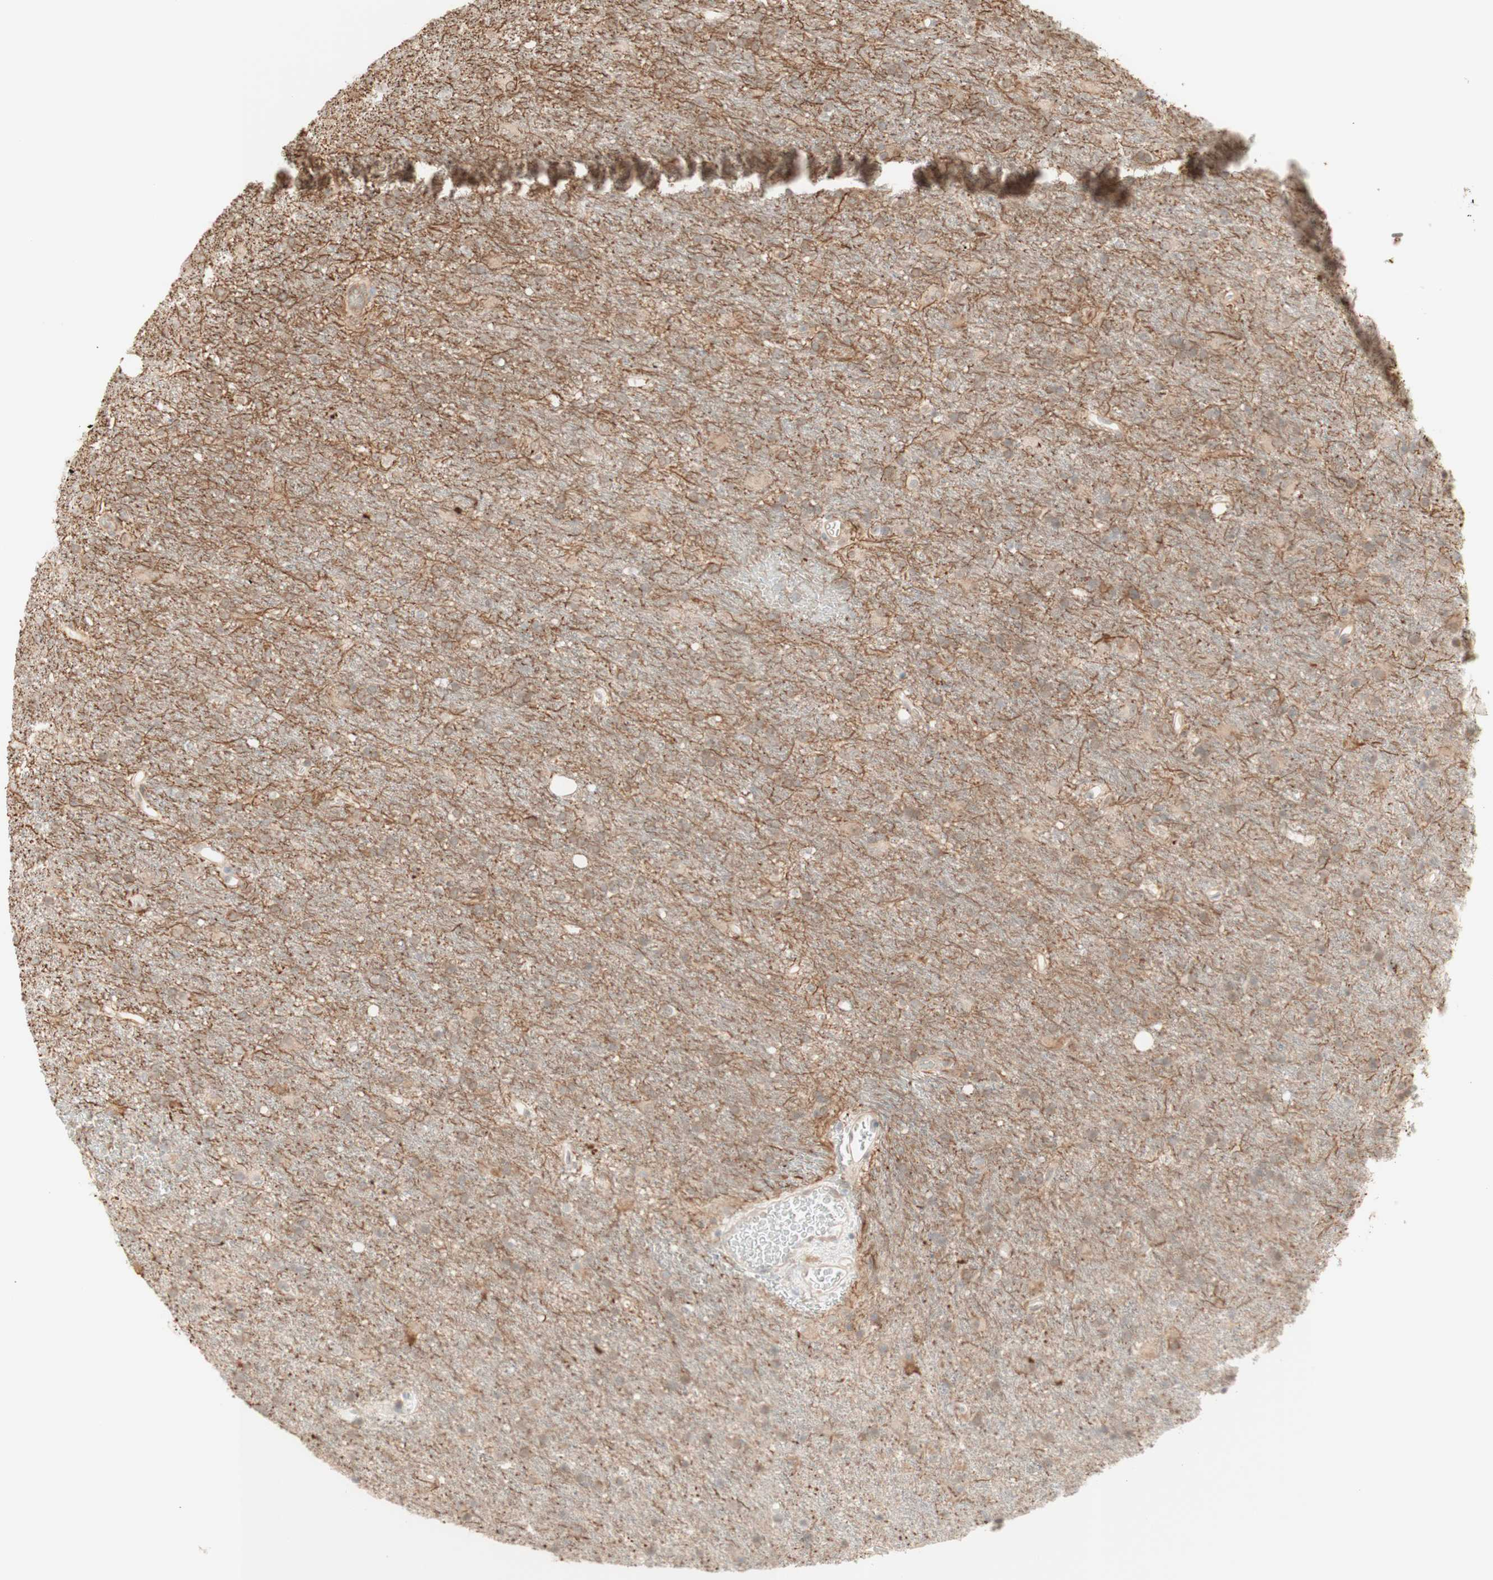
{"staining": {"intensity": "negative", "quantity": "none", "location": "none"}, "tissue": "glioma", "cell_type": "Tumor cells", "image_type": "cancer", "snomed": [{"axis": "morphology", "description": "Glioma, malignant, Low grade"}, {"axis": "topography", "description": "Brain"}], "caption": "This is an IHC image of human low-grade glioma (malignant). There is no positivity in tumor cells.", "gene": "PLCD4", "patient": {"sex": "male", "age": 77}}